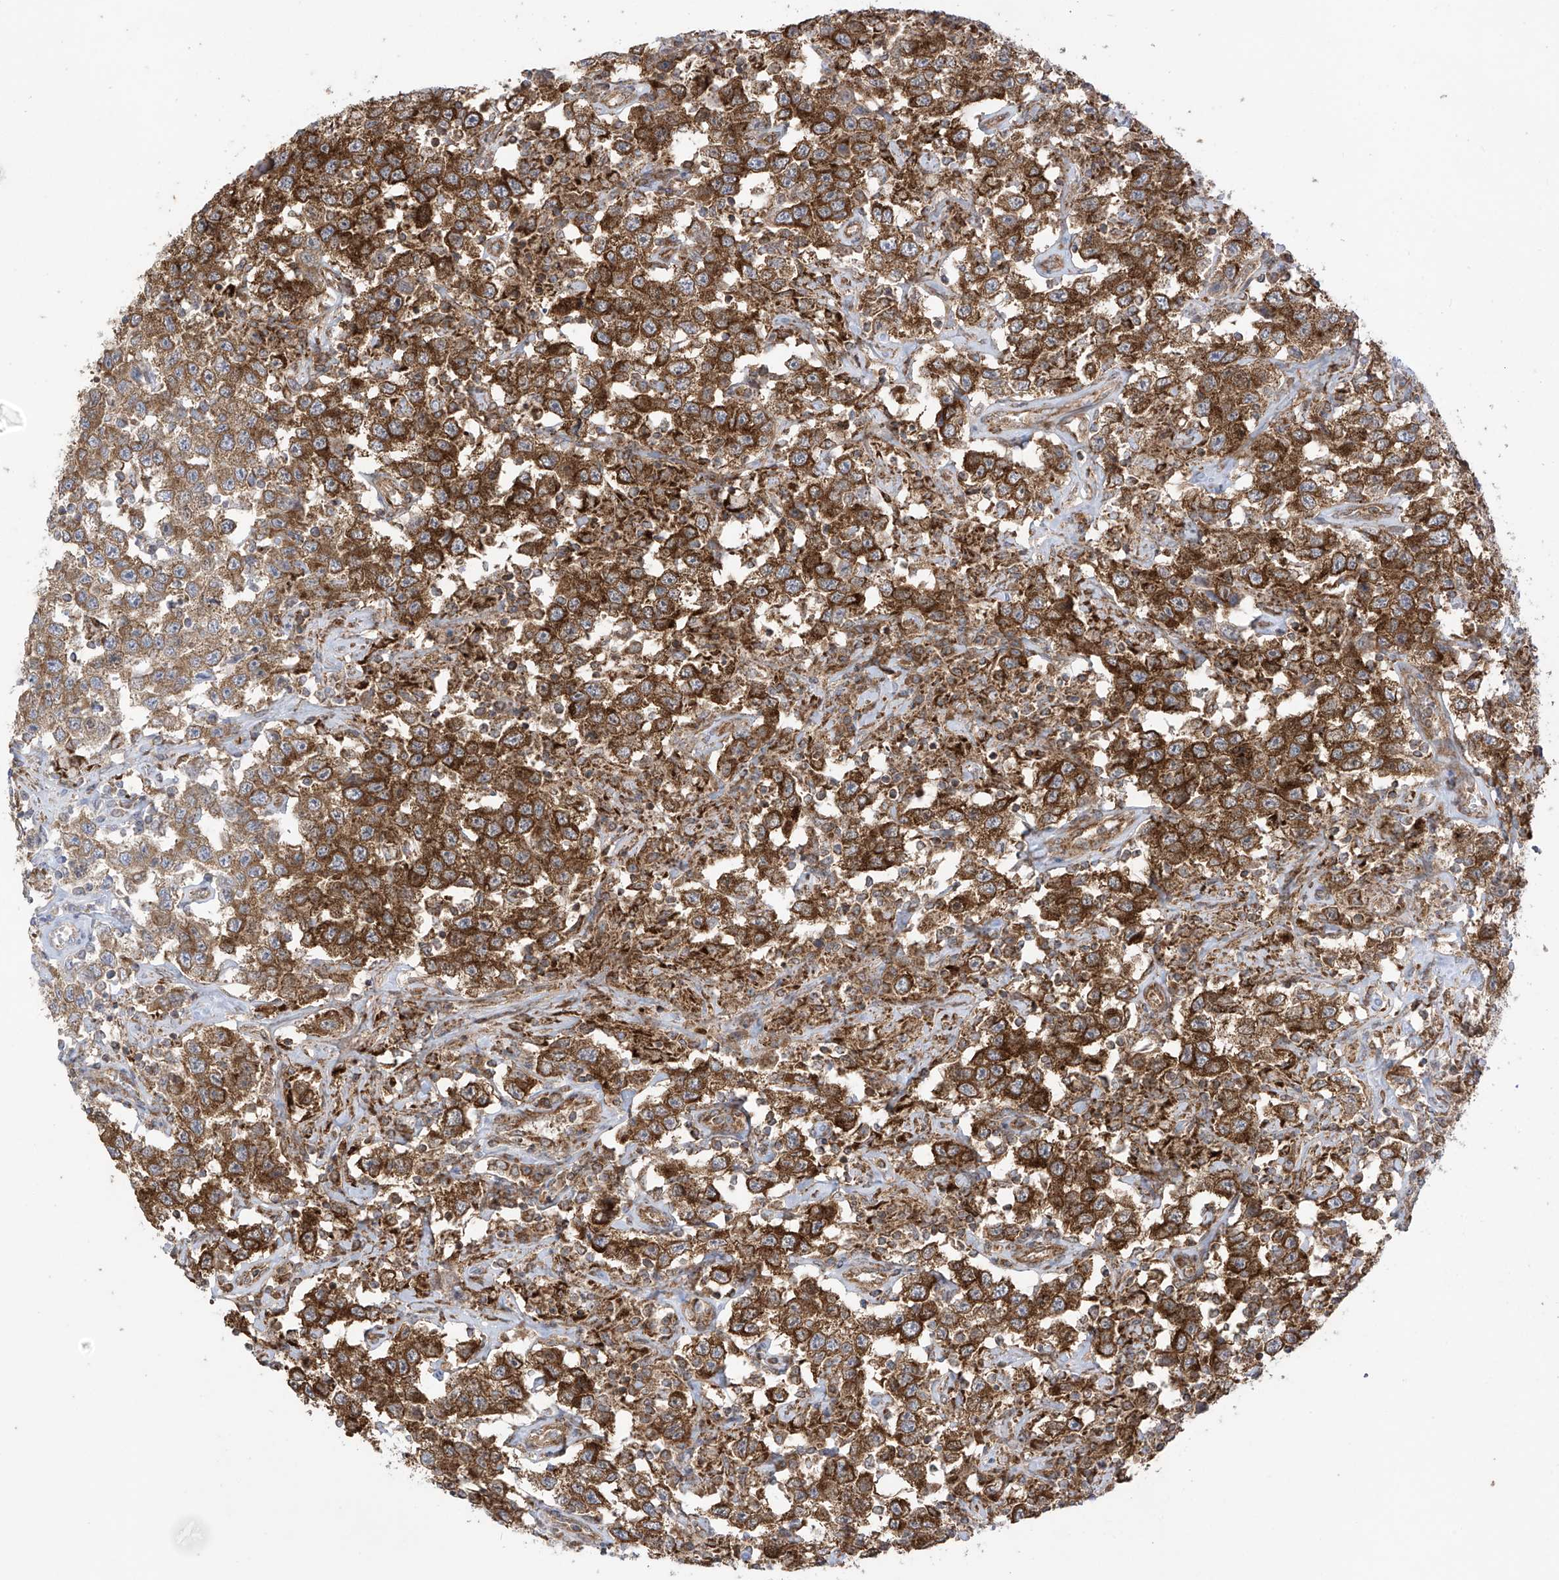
{"staining": {"intensity": "strong", "quantity": ">75%", "location": "cytoplasmic/membranous"}, "tissue": "testis cancer", "cell_type": "Tumor cells", "image_type": "cancer", "snomed": [{"axis": "morphology", "description": "Seminoma, NOS"}, {"axis": "topography", "description": "Testis"}], "caption": "Immunohistochemistry of human testis cancer (seminoma) reveals high levels of strong cytoplasmic/membranous staining in approximately >75% of tumor cells.", "gene": "REPS1", "patient": {"sex": "male", "age": 41}}